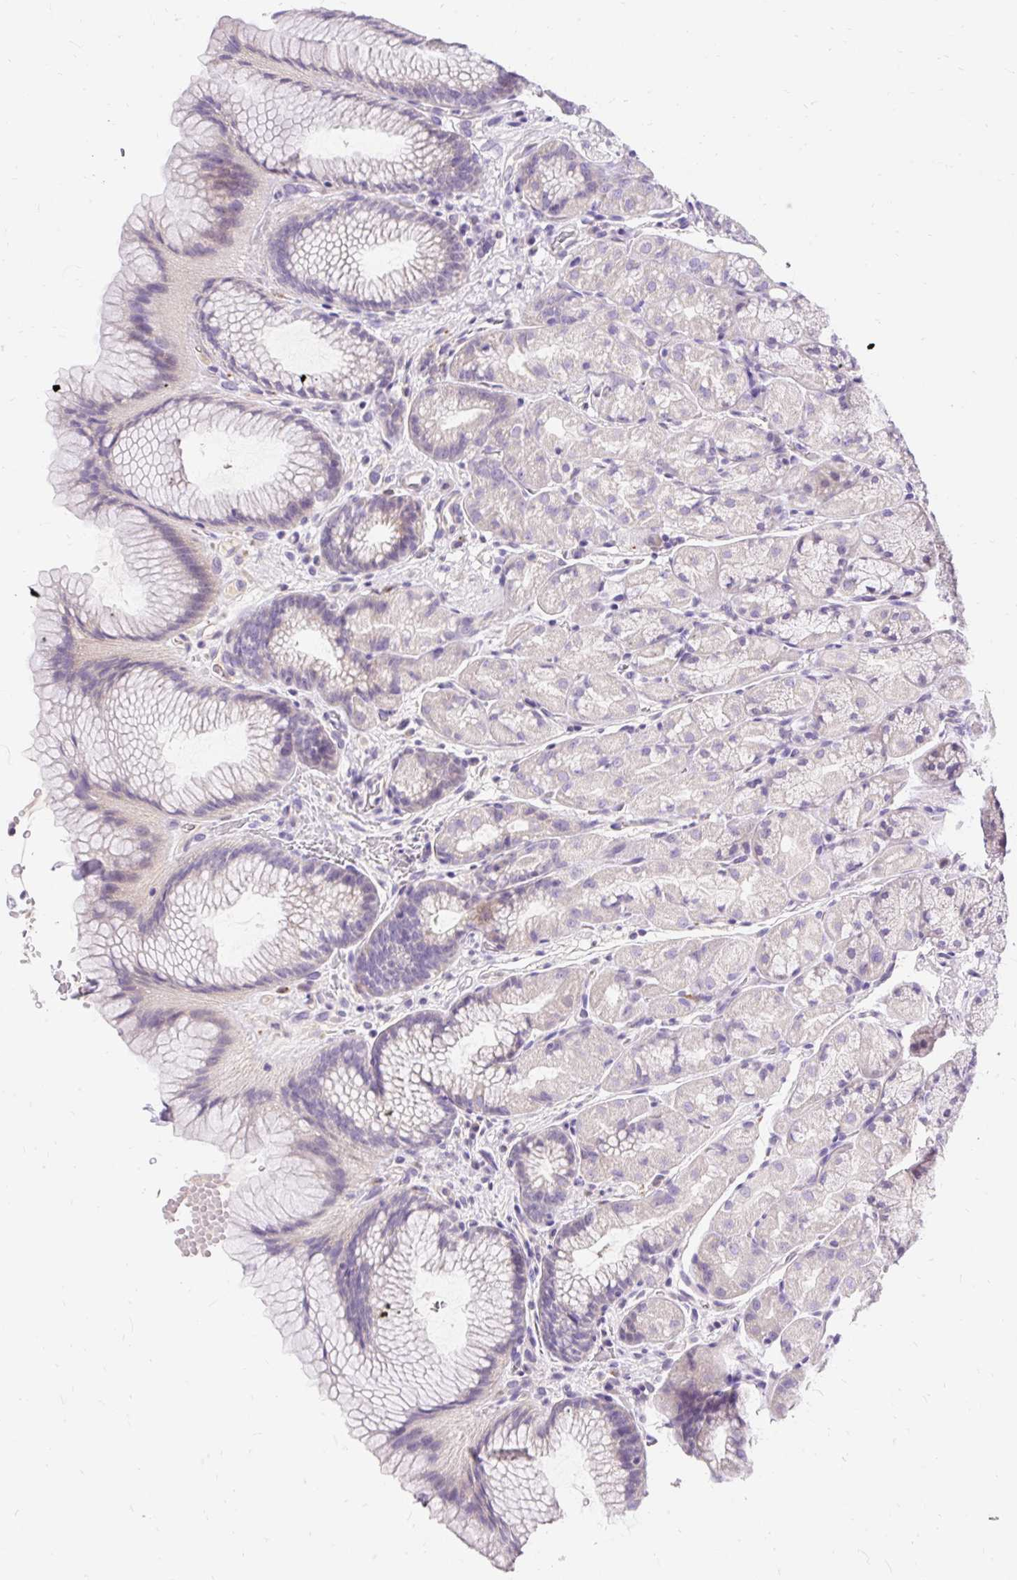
{"staining": {"intensity": "negative", "quantity": "none", "location": "none"}, "tissue": "stomach", "cell_type": "Glandular cells", "image_type": "normal", "snomed": [{"axis": "morphology", "description": "Normal tissue, NOS"}, {"axis": "topography", "description": "Stomach"}], "caption": "Immunohistochemistry of normal human stomach reveals no positivity in glandular cells. Nuclei are stained in blue.", "gene": "TMEM150C", "patient": {"sex": "male", "age": 63}}